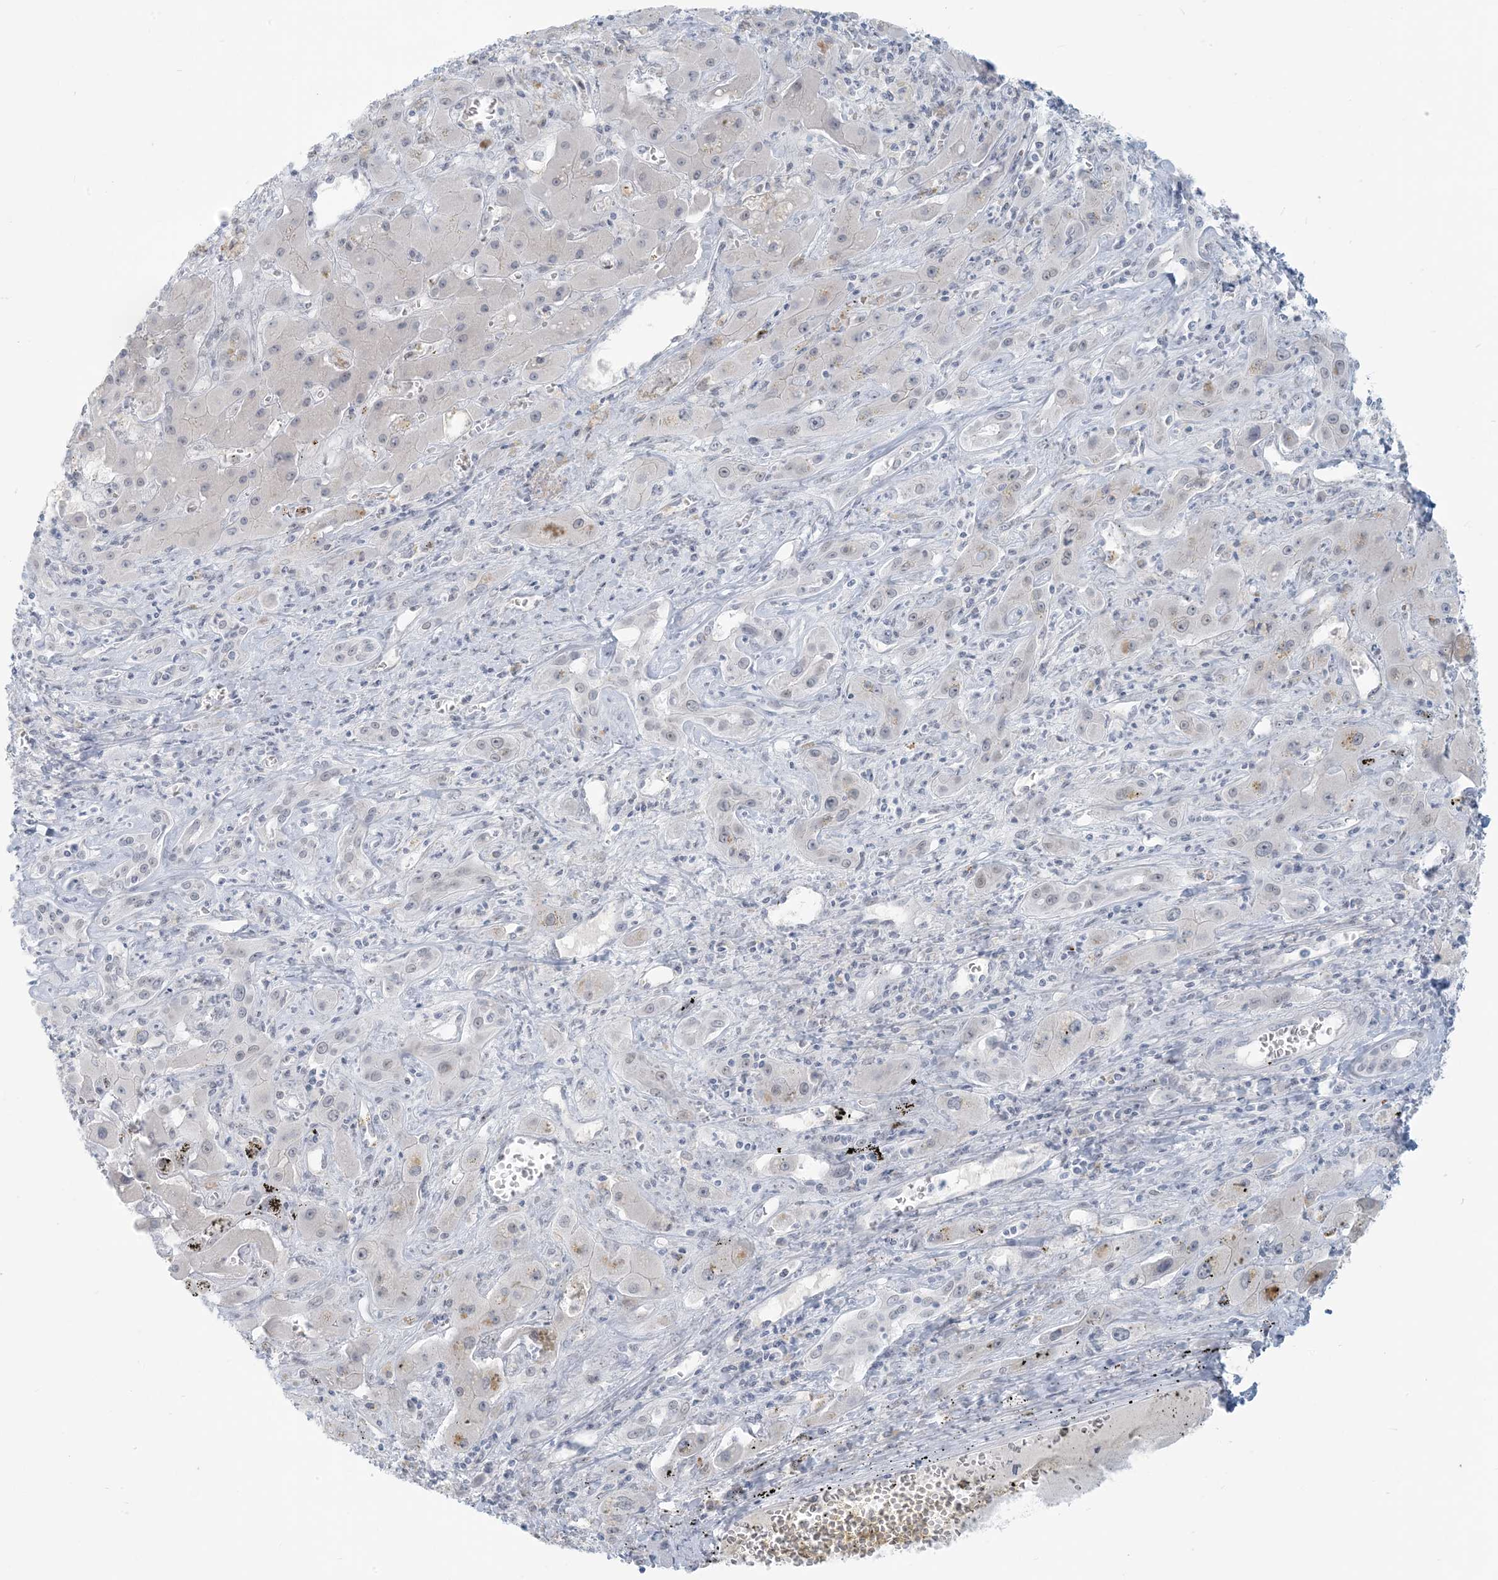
{"staining": {"intensity": "weak", "quantity": "<25%", "location": "nuclear"}, "tissue": "liver cancer", "cell_type": "Tumor cells", "image_type": "cancer", "snomed": [{"axis": "morphology", "description": "Cholangiocarcinoma"}, {"axis": "topography", "description": "Liver"}], "caption": "Liver cancer (cholangiocarcinoma) was stained to show a protein in brown. There is no significant staining in tumor cells. (DAB (3,3'-diaminobenzidine) immunohistochemistry, high magnification).", "gene": "SCML1", "patient": {"sex": "male", "age": 67}}